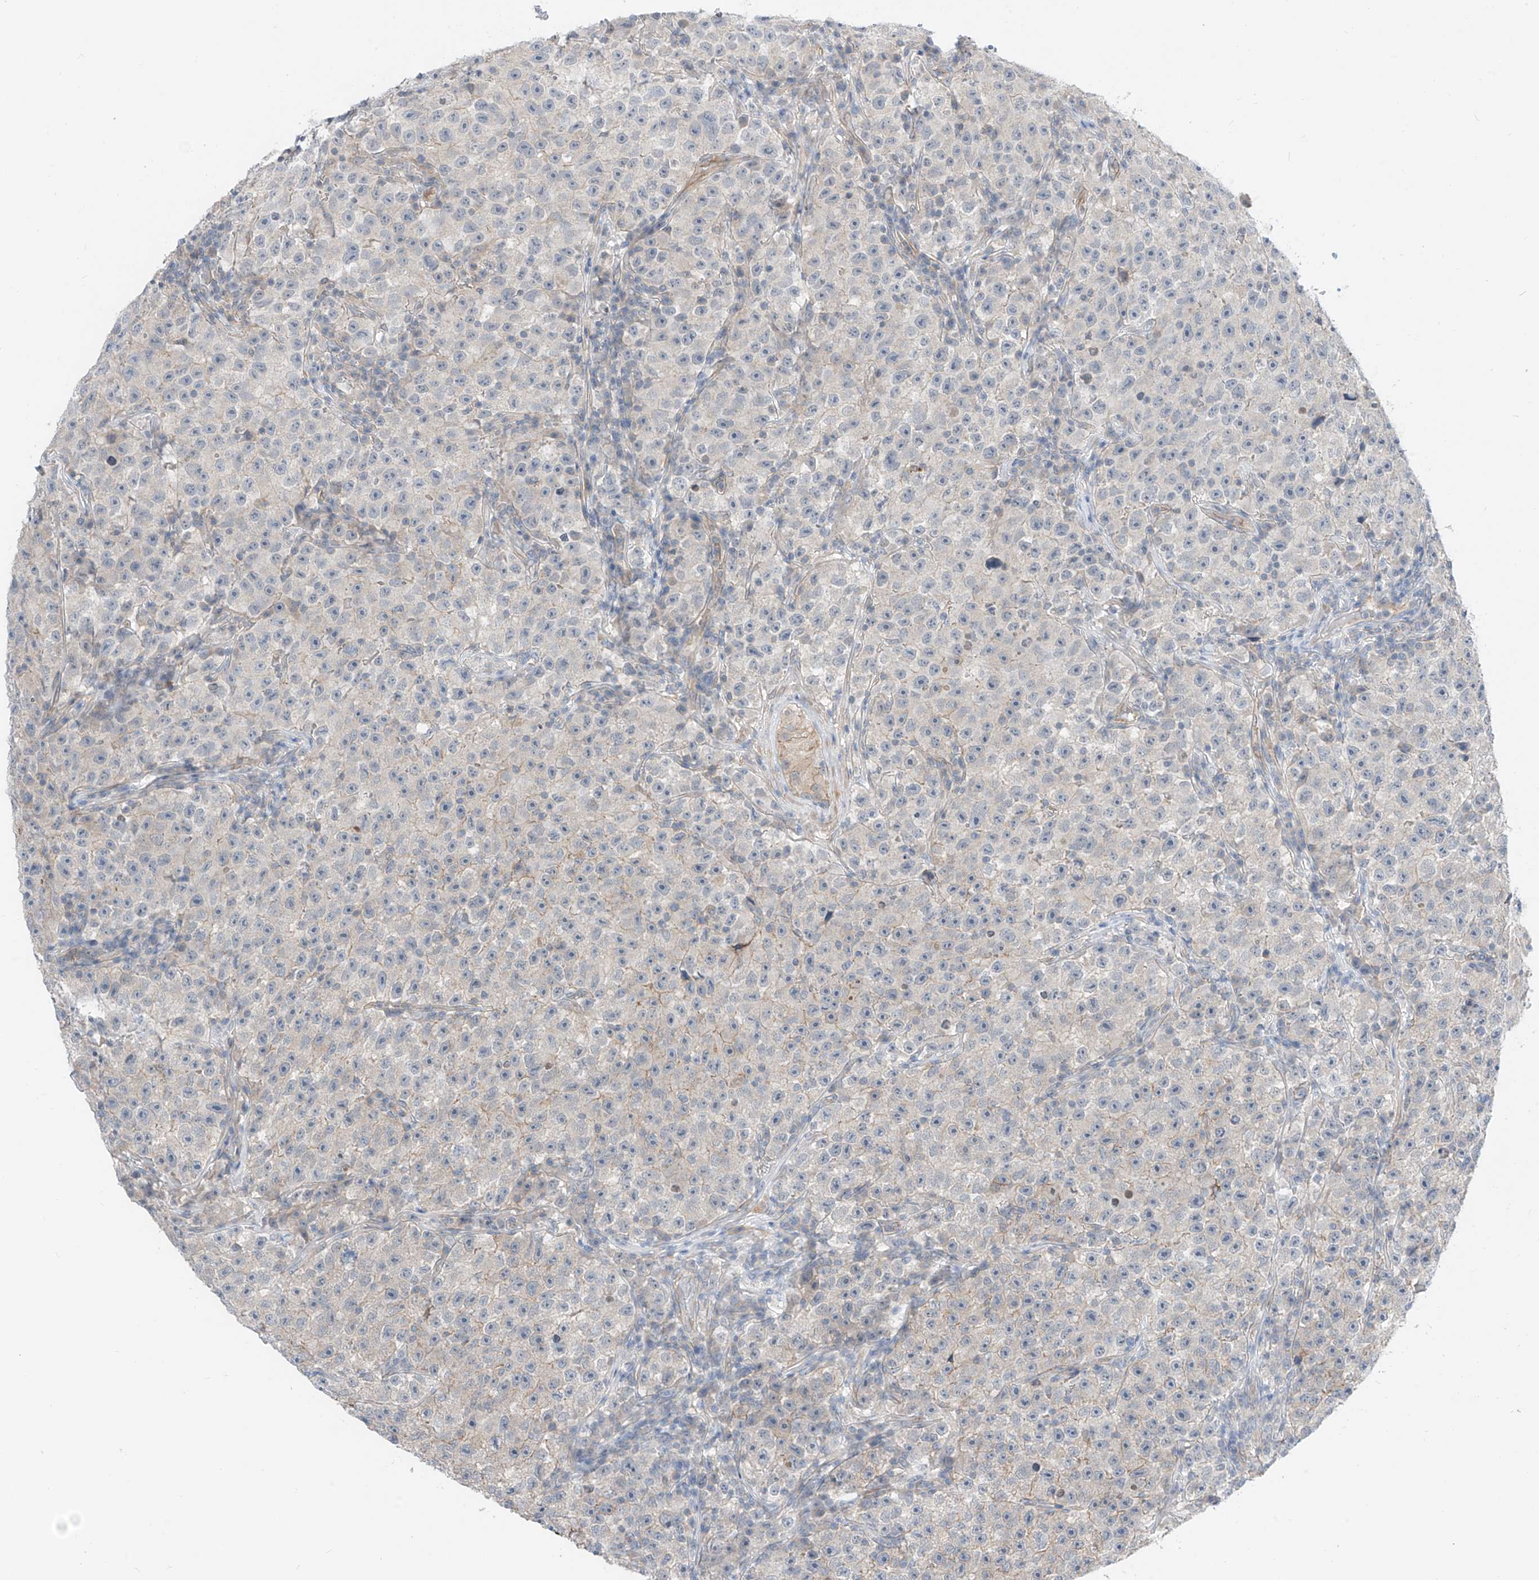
{"staining": {"intensity": "negative", "quantity": "none", "location": "none"}, "tissue": "testis cancer", "cell_type": "Tumor cells", "image_type": "cancer", "snomed": [{"axis": "morphology", "description": "Seminoma, NOS"}, {"axis": "topography", "description": "Testis"}], "caption": "Testis cancer (seminoma) stained for a protein using immunohistochemistry displays no positivity tumor cells.", "gene": "ABLIM2", "patient": {"sex": "male", "age": 22}}